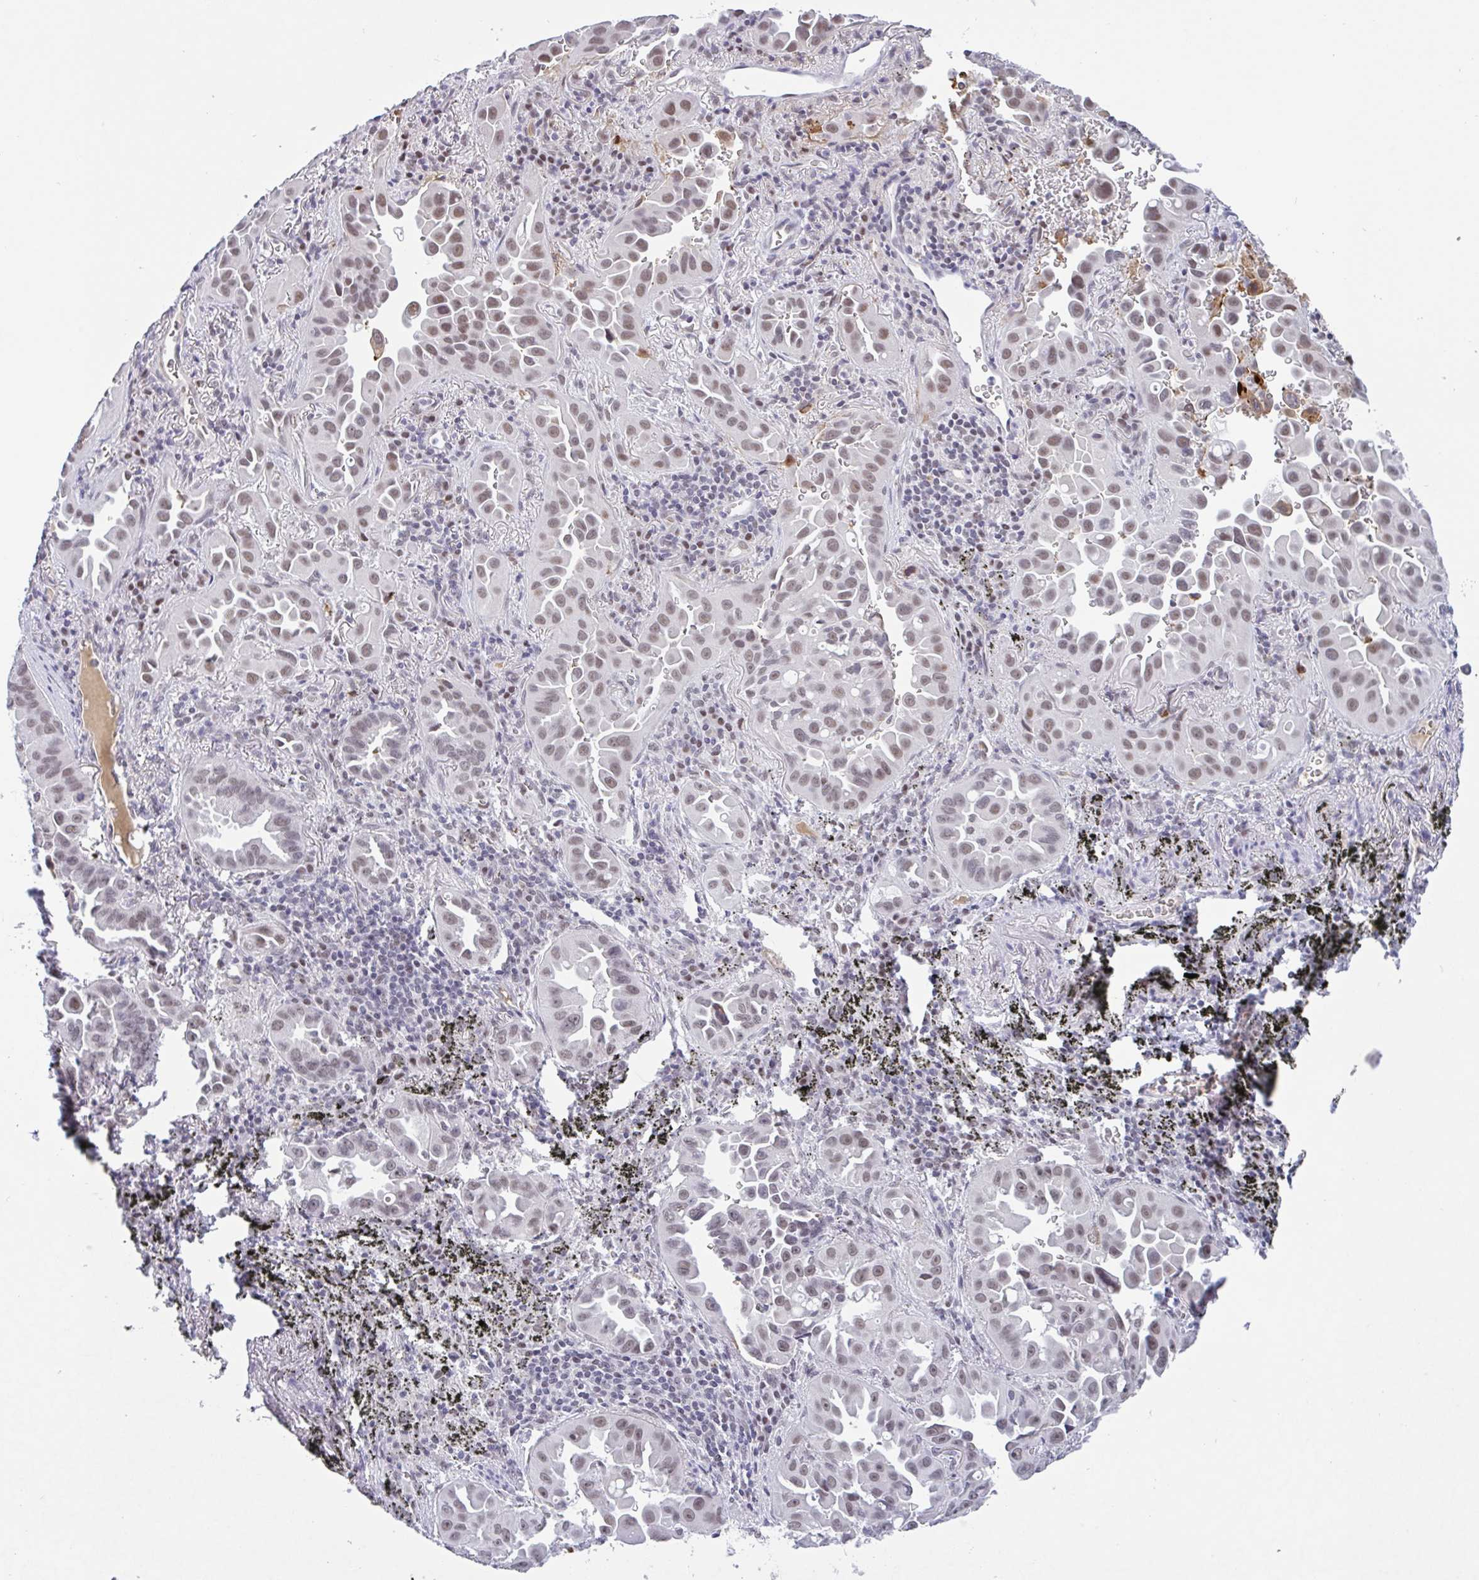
{"staining": {"intensity": "moderate", "quantity": "25%-75%", "location": "nuclear"}, "tissue": "lung cancer", "cell_type": "Tumor cells", "image_type": "cancer", "snomed": [{"axis": "morphology", "description": "Adenocarcinoma, NOS"}, {"axis": "topography", "description": "Lung"}], "caption": "A high-resolution photomicrograph shows immunohistochemistry (IHC) staining of lung cancer (adenocarcinoma), which reveals moderate nuclear staining in approximately 25%-75% of tumor cells.", "gene": "PLG", "patient": {"sex": "male", "age": 68}}